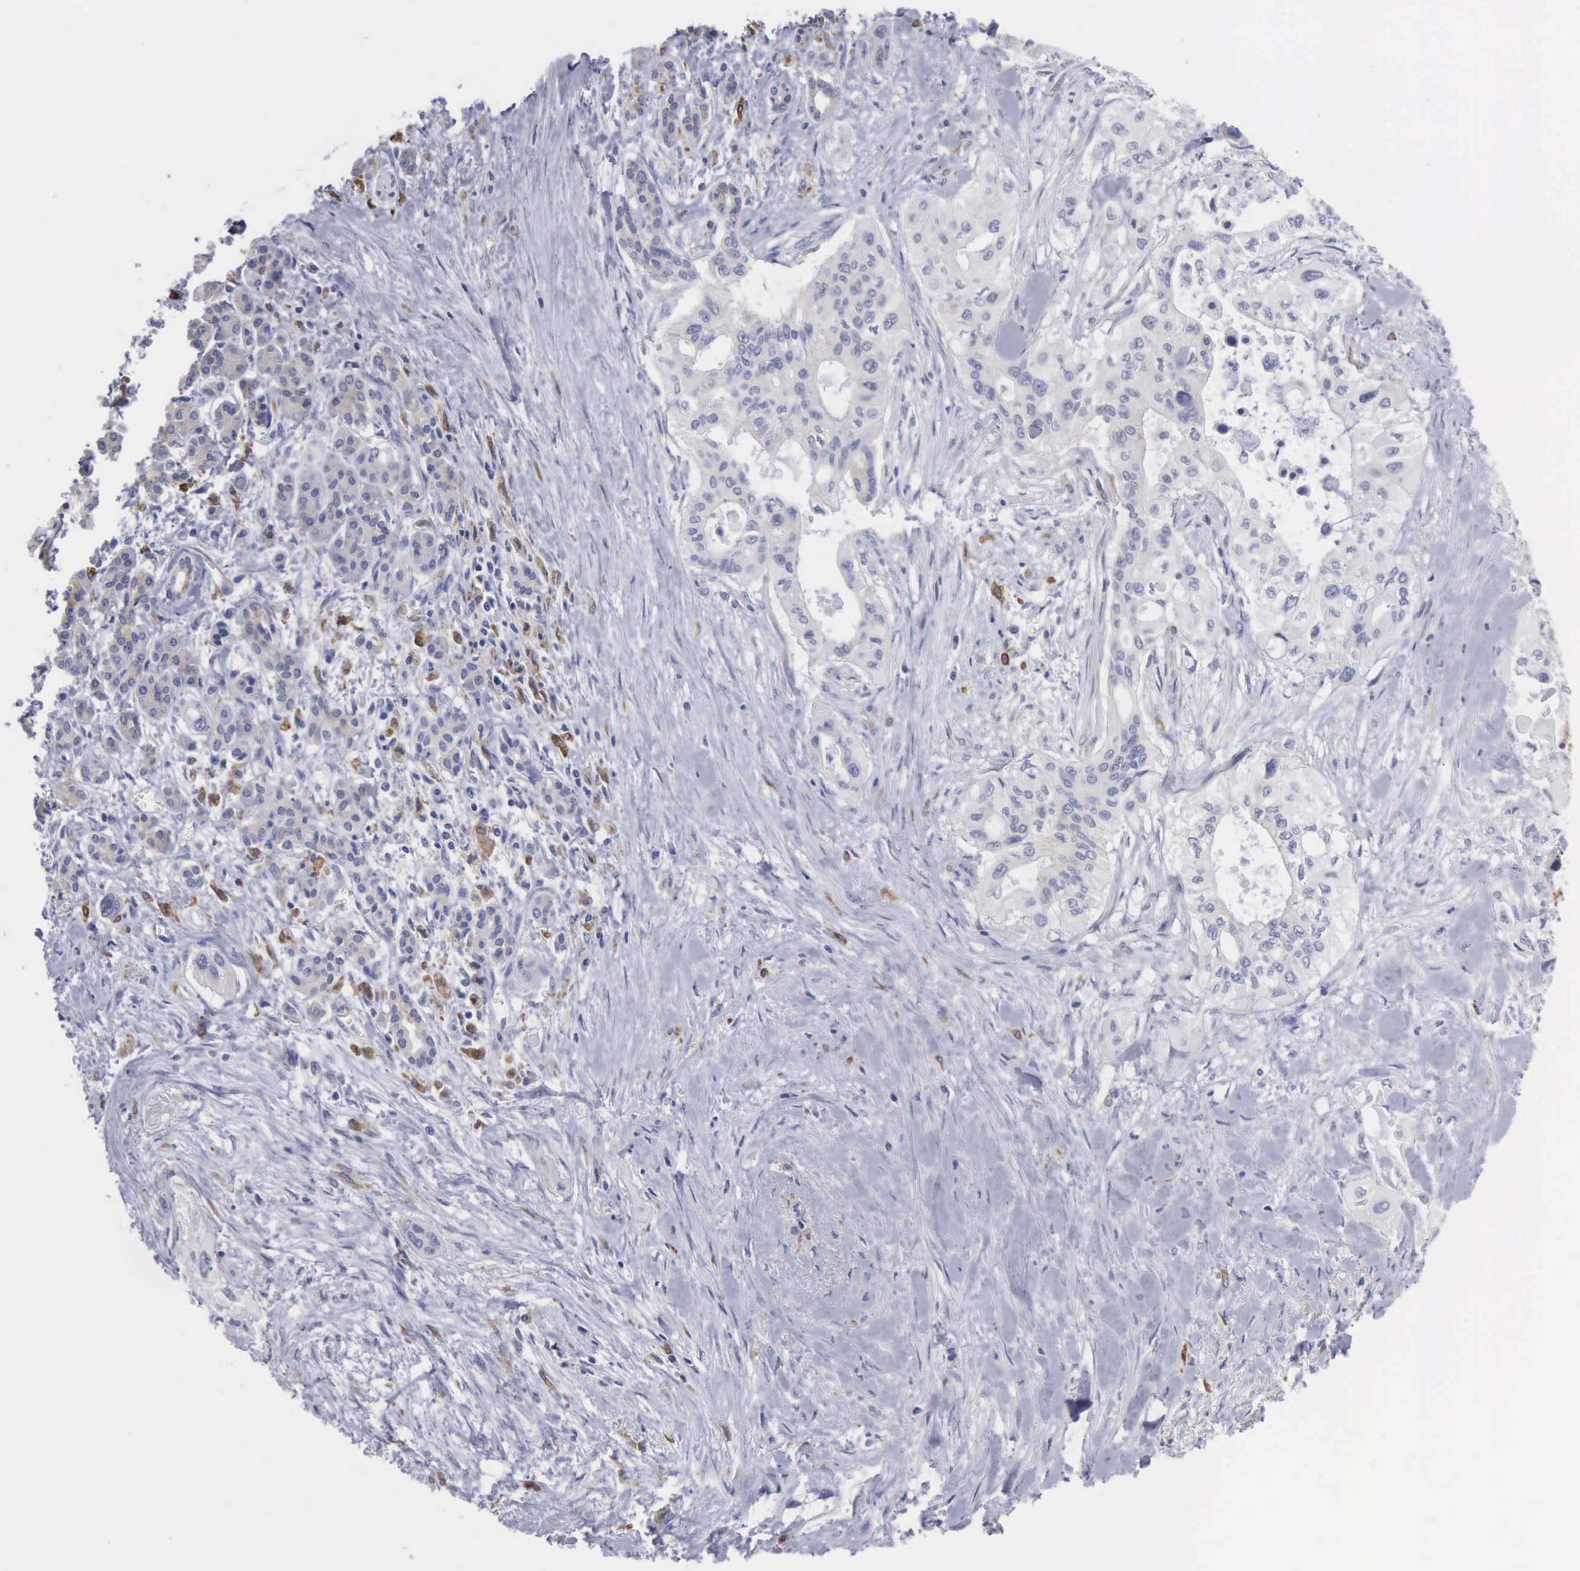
{"staining": {"intensity": "negative", "quantity": "none", "location": "none"}, "tissue": "pancreatic cancer", "cell_type": "Tumor cells", "image_type": "cancer", "snomed": [{"axis": "morphology", "description": "Adenocarcinoma, NOS"}, {"axis": "topography", "description": "Pancreas"}], "caption": "Immunohistochemistry (IHC) micrograph of neoplastic tissue: adenocarcinoma (pancreatic) stained with DAB (3,3'-diaminobenzidine) demonstrates no significant protein staining in tumor cells. (DAB immunohistochemistry (IHC) visualized using brightfield microscopy, high magnification).", "gene": "LIN52", "patient": {"sex": "male", "age": 77}}